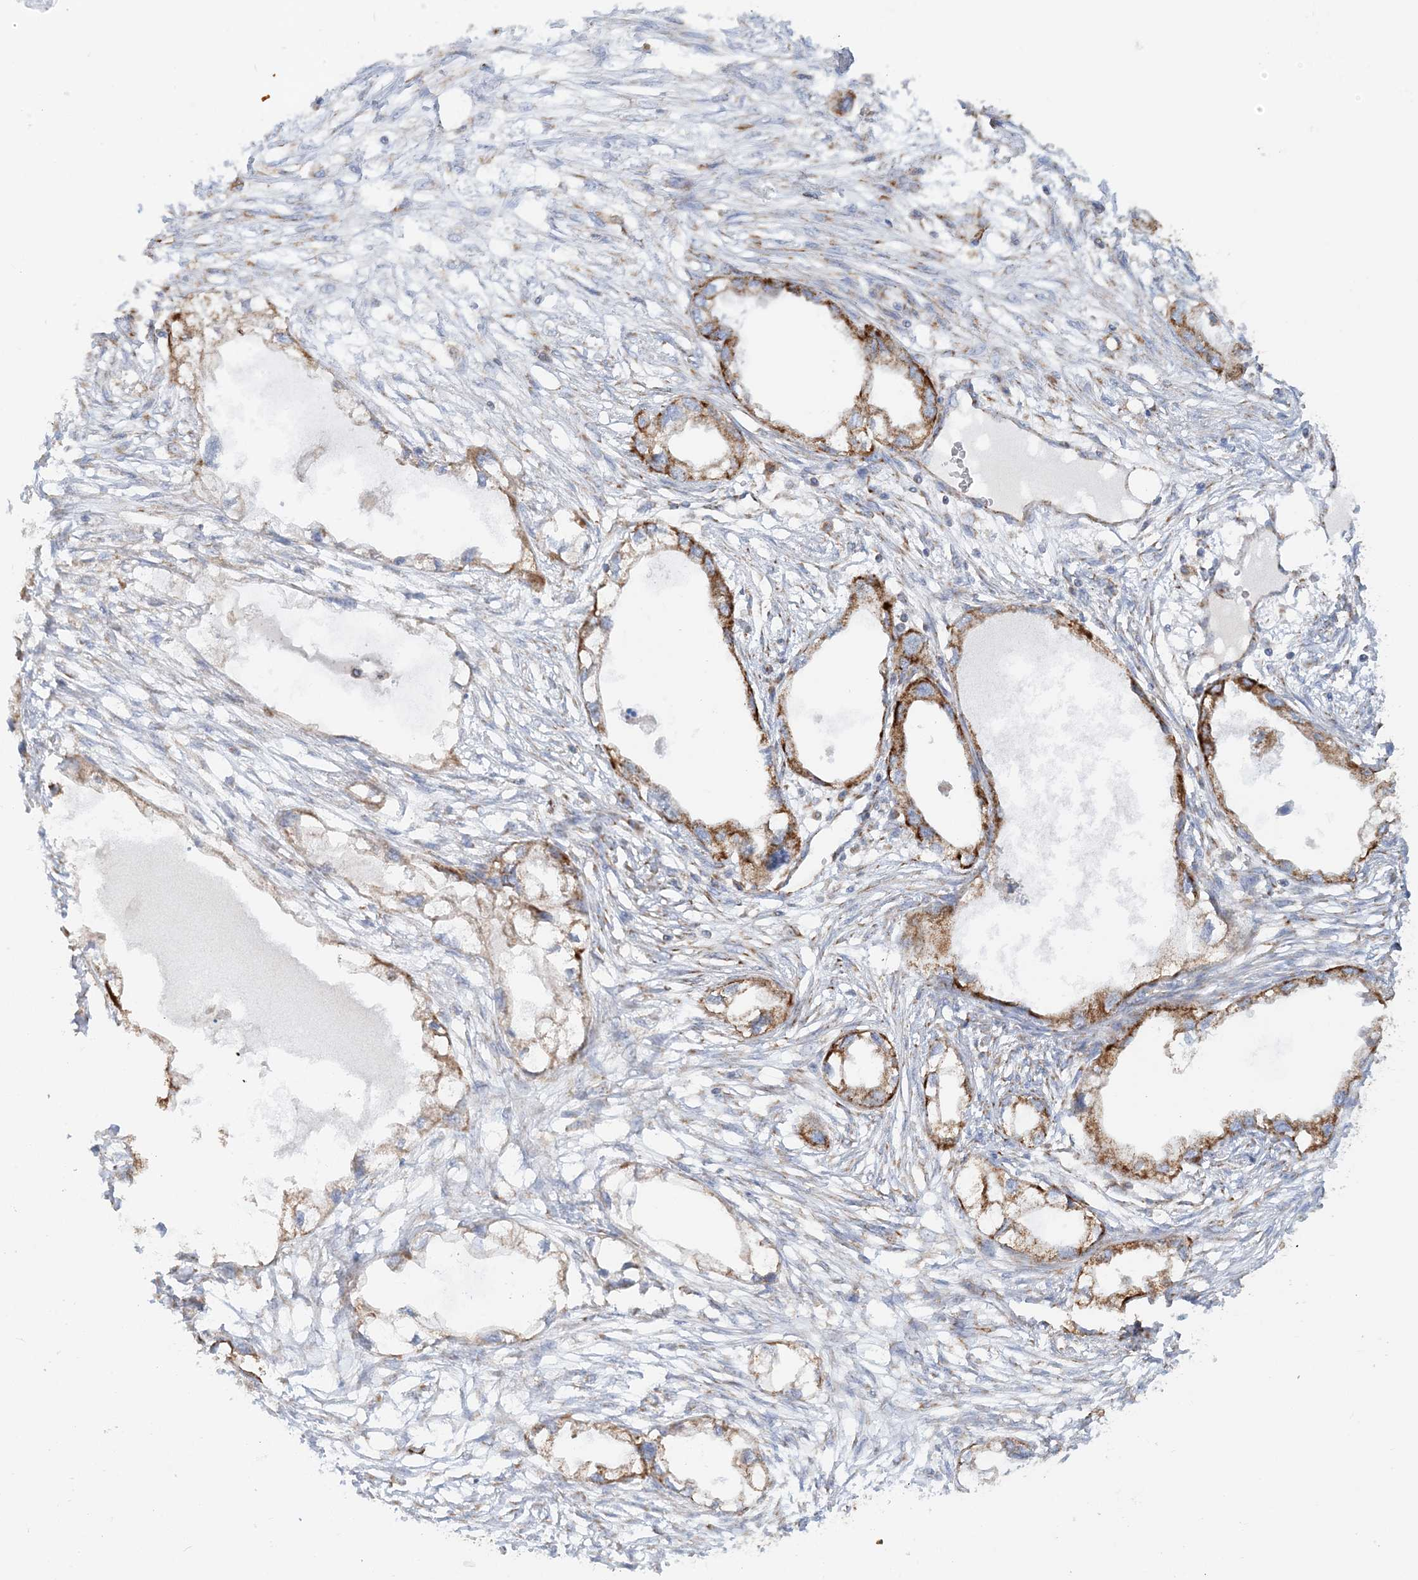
{"staining": {"intensity": "strong", "quantity": "25%-75%", "location": "cytoplasmic/membranous"}, "tissue": "endometrial cancer", "cell_type": "Tumor cells", "image_type": "cancer", "snomed": [{"axis": "morphology", "description": "Adenocarcinoma, NOS"}, {"axis": "morphology", "description": "Adenocarcinoma, metastatic, NOS"}, {"axis": "topography", "description": "Adipose tissue"}, {"axis": "topography", "description": "Endometrium"}], "caption": "Endometrial cancer (adenocarcinoma) tissue reveals strong cytoplasmic/membranous staining in about 25%-75% of tumor cells", "gene": "COA3", "patient": {"sex": "female", "age": 67}}